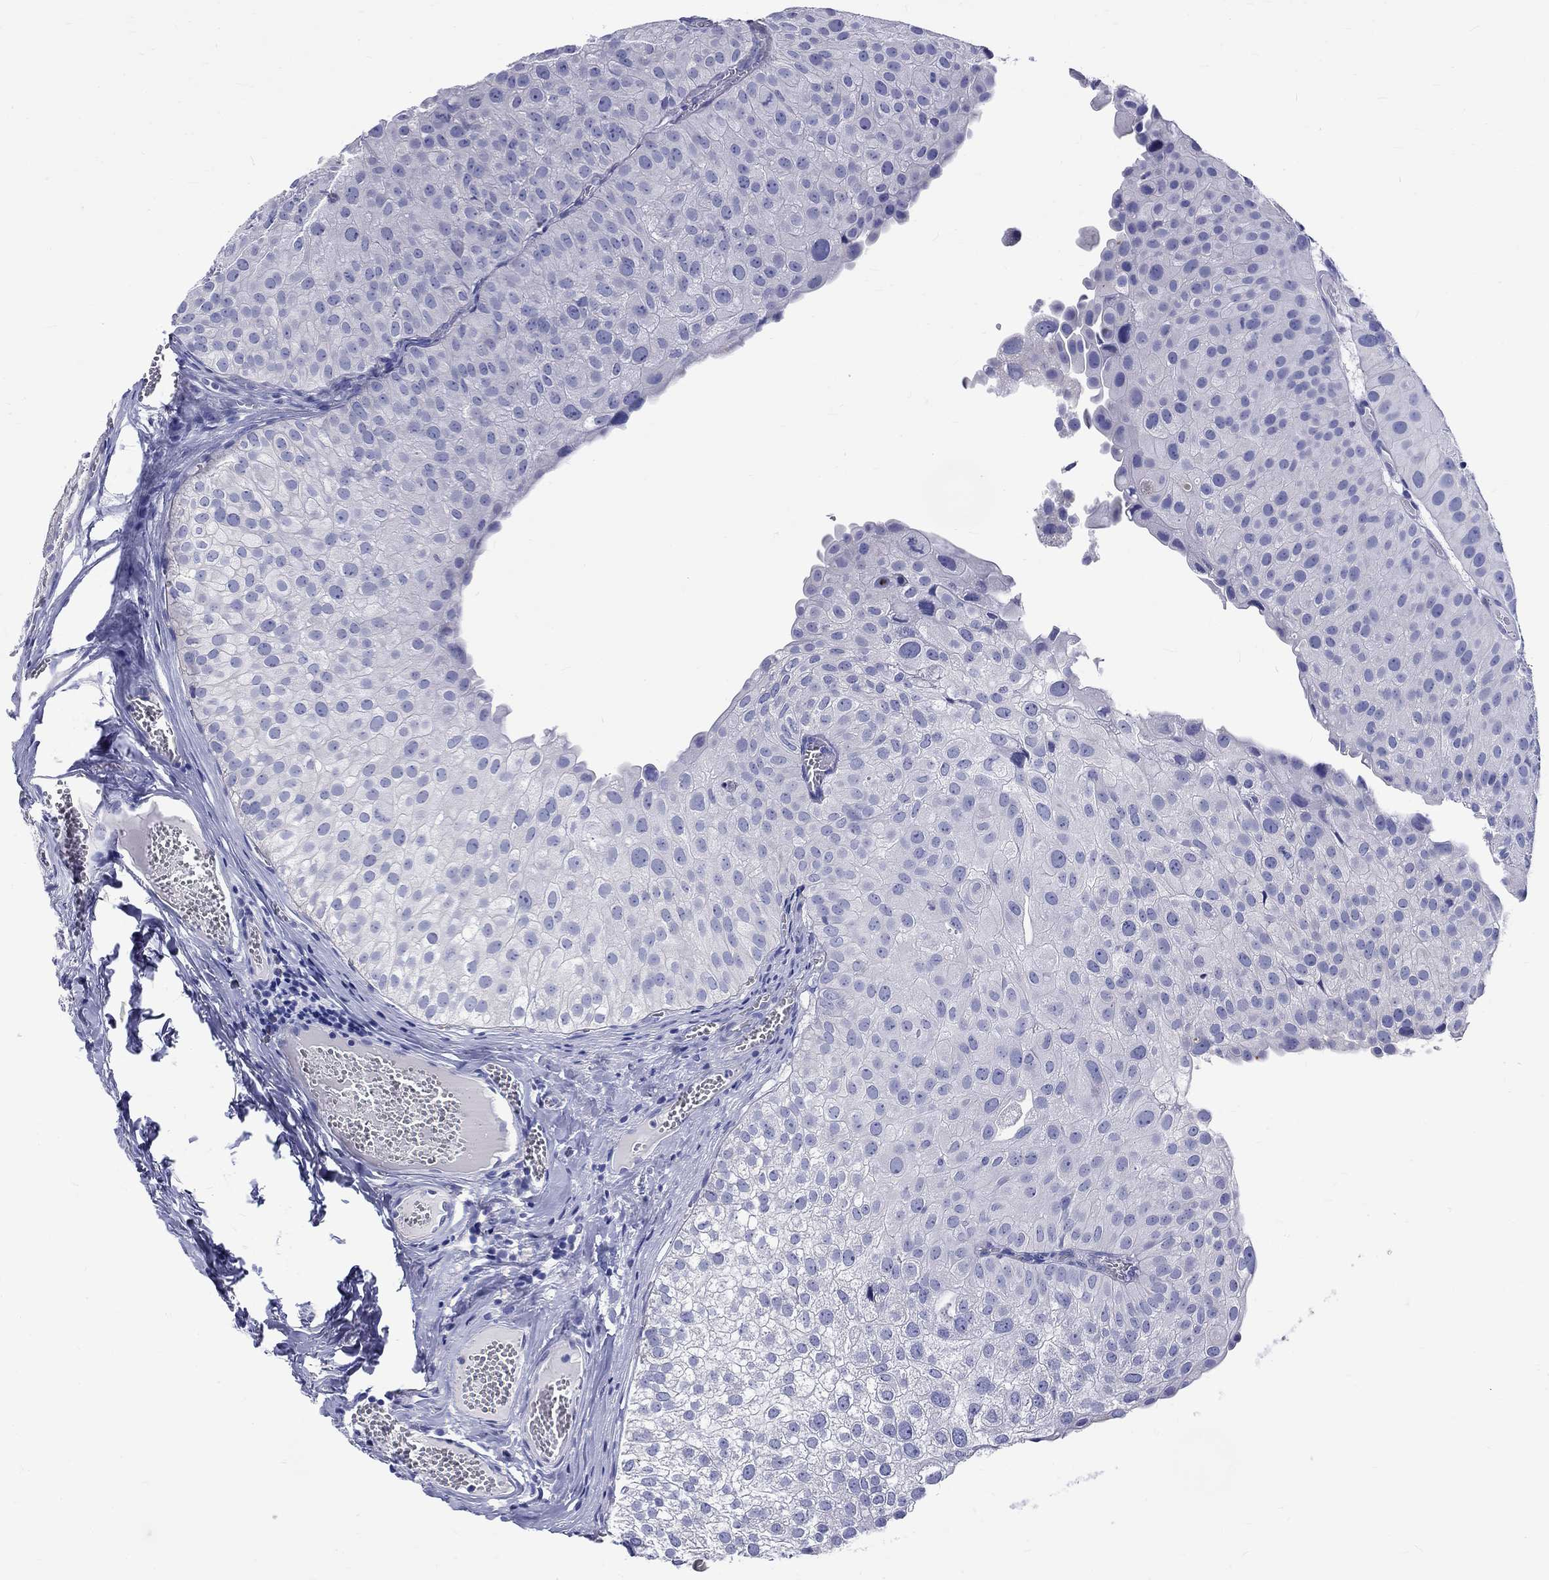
{"staining": {"intensity": "negative", "quantity": "none", "location": "none"}, "tissue": "urothelial cancer", "cell_type": "Tumor cells", "image_type": "cancer", "snomed": [{"axis": "morphology", "description": "Urothelial carcinoma, Low grade"}, {"axis": "topography", "description": "Urinary bladder"}], "caption": "The micrograph reveals no staining of tumor cells in low-grade urothelial carcinoma.", "gene": "SH2D7", "patient": {"sex": "female", "age": 78}}